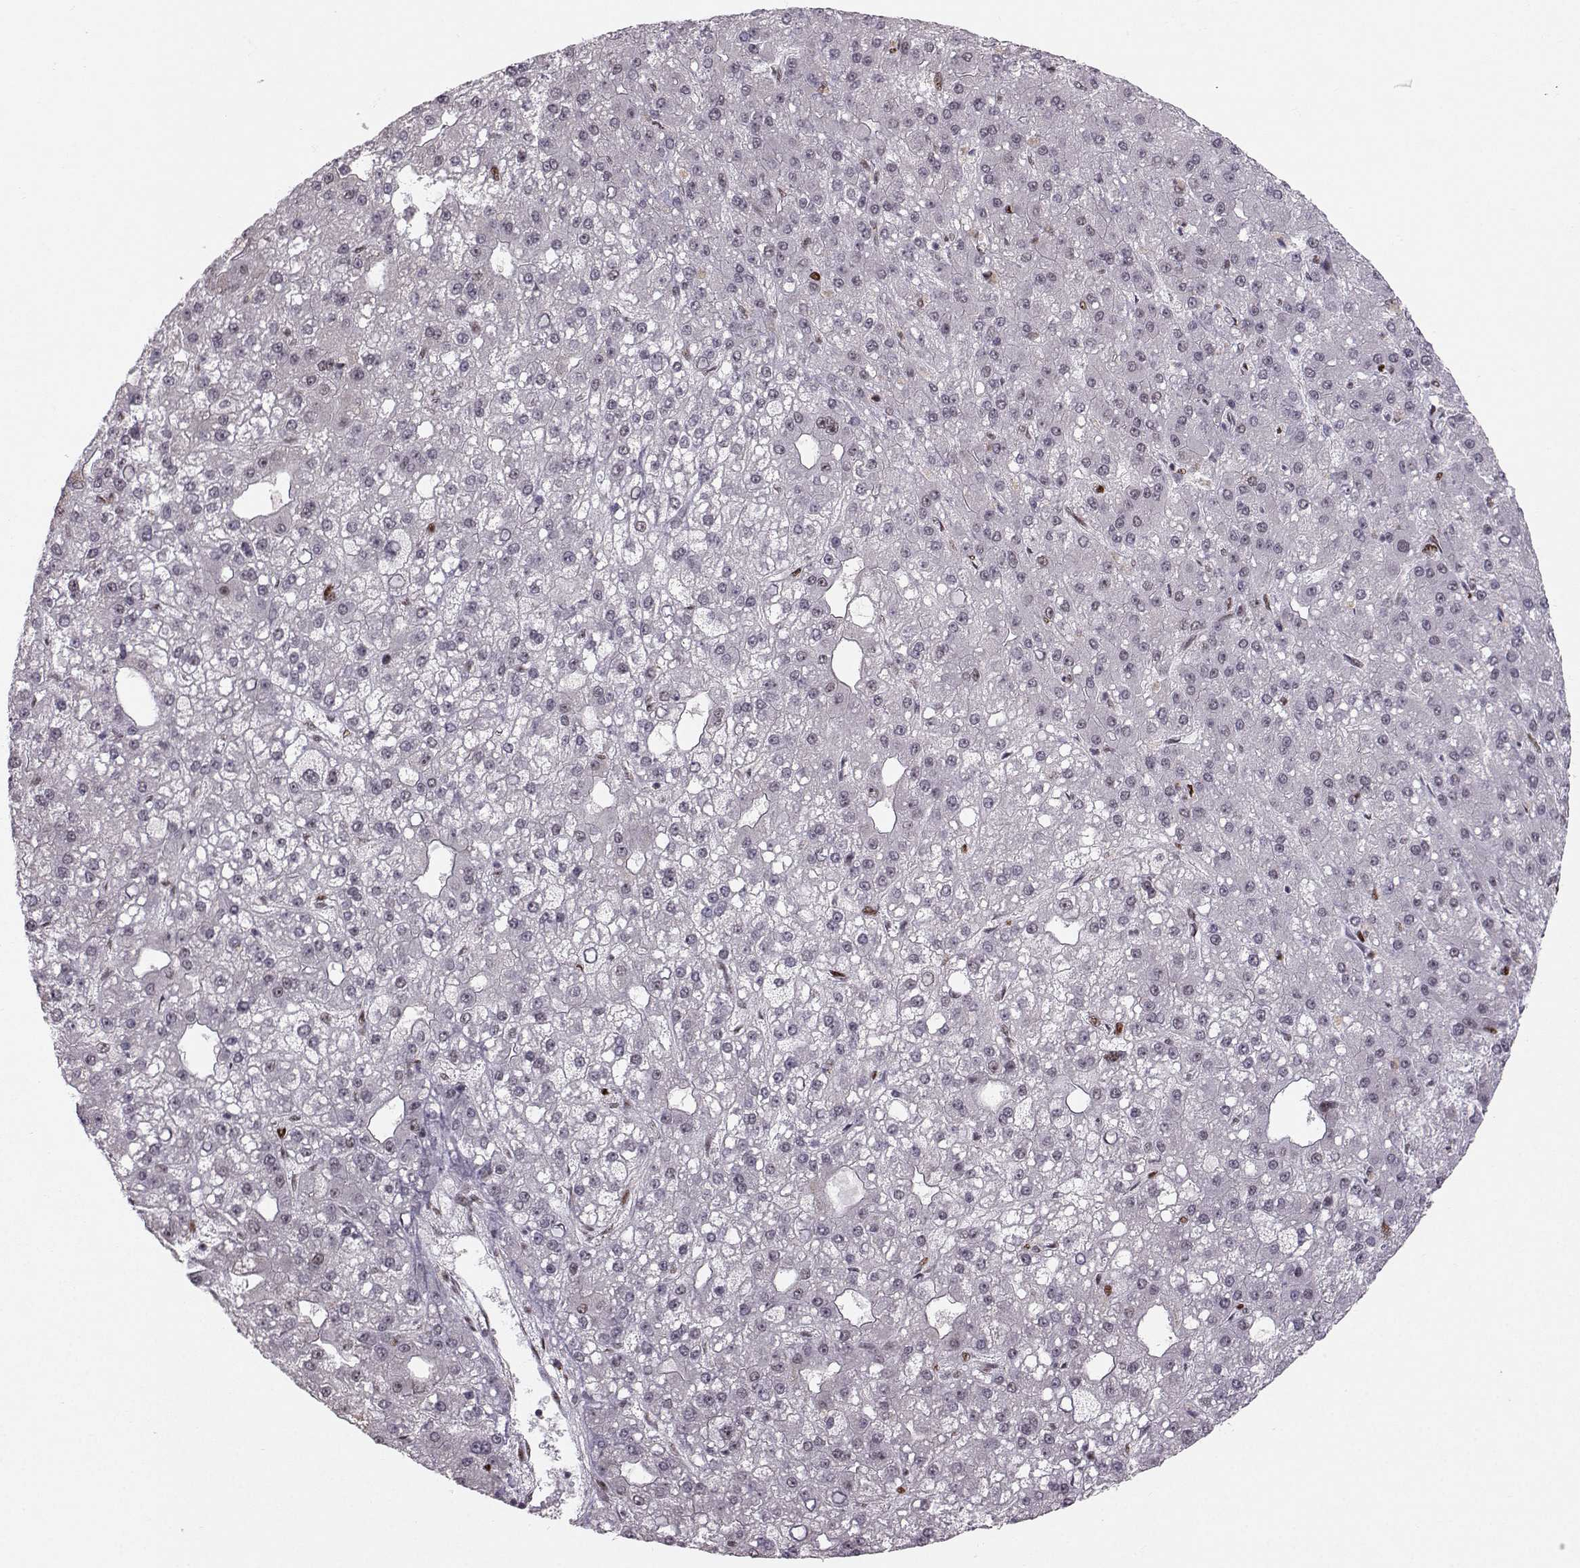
{"staining": {"intensity": "weak", "quantity": "<25%", "location": "nuclear"}, "tissue": "liver cancer", "cell_type": "Tumor cells", "image_type": "cancer", "snomed": [{"axis": "morphology", "description": "Carcinoma, Hepatocellular, NOS"}, {"axis": "topography", "description": "Liver"}], "caption": "IHC photomicrograph of liver hepatocellular carcinoma stained for a protein (brown), which exhibits no staining in tumor cells.", "gene": "SNAPC2", "patient": {"sex": "male", "age": 67}}